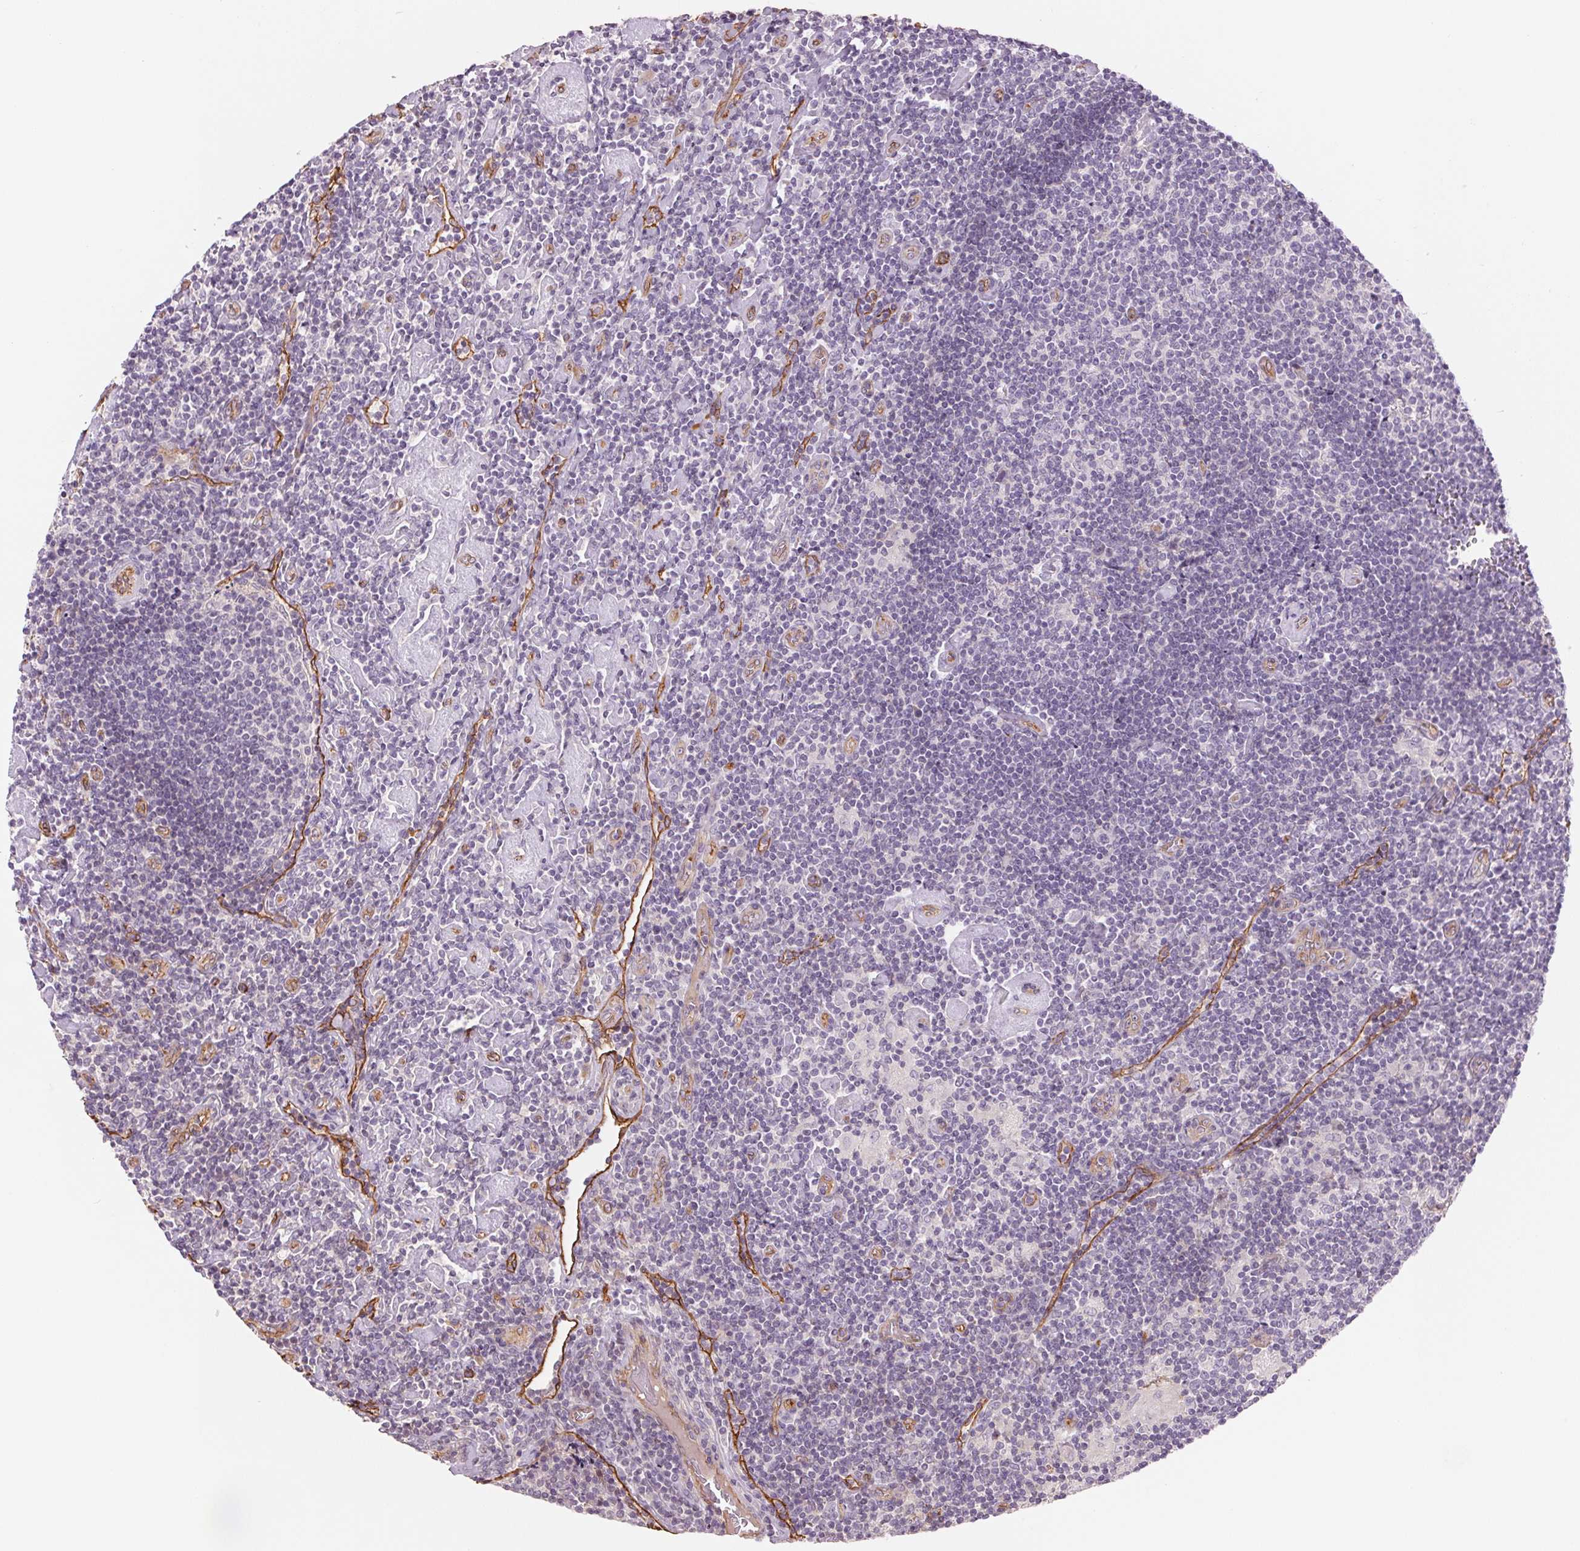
{"staining": {"intensity": "negative", "quantity": "none", "location": "none"}, "tissue": "lymphoma", "cell_type": "Tumor cells", "image_type": "cancer", "snomed": [{"axis": "morphology", "description": "Hodgkin's disease, NOS"}, {"axis": "topography", "description": "Lymph node"}], "caption": "Human Hodgkin's disease stained for a protein using IHC exhibits no positivity in tumor cells.", "gene": "ANKRD13B", "patient": {"sex": "male", "age": 40}}